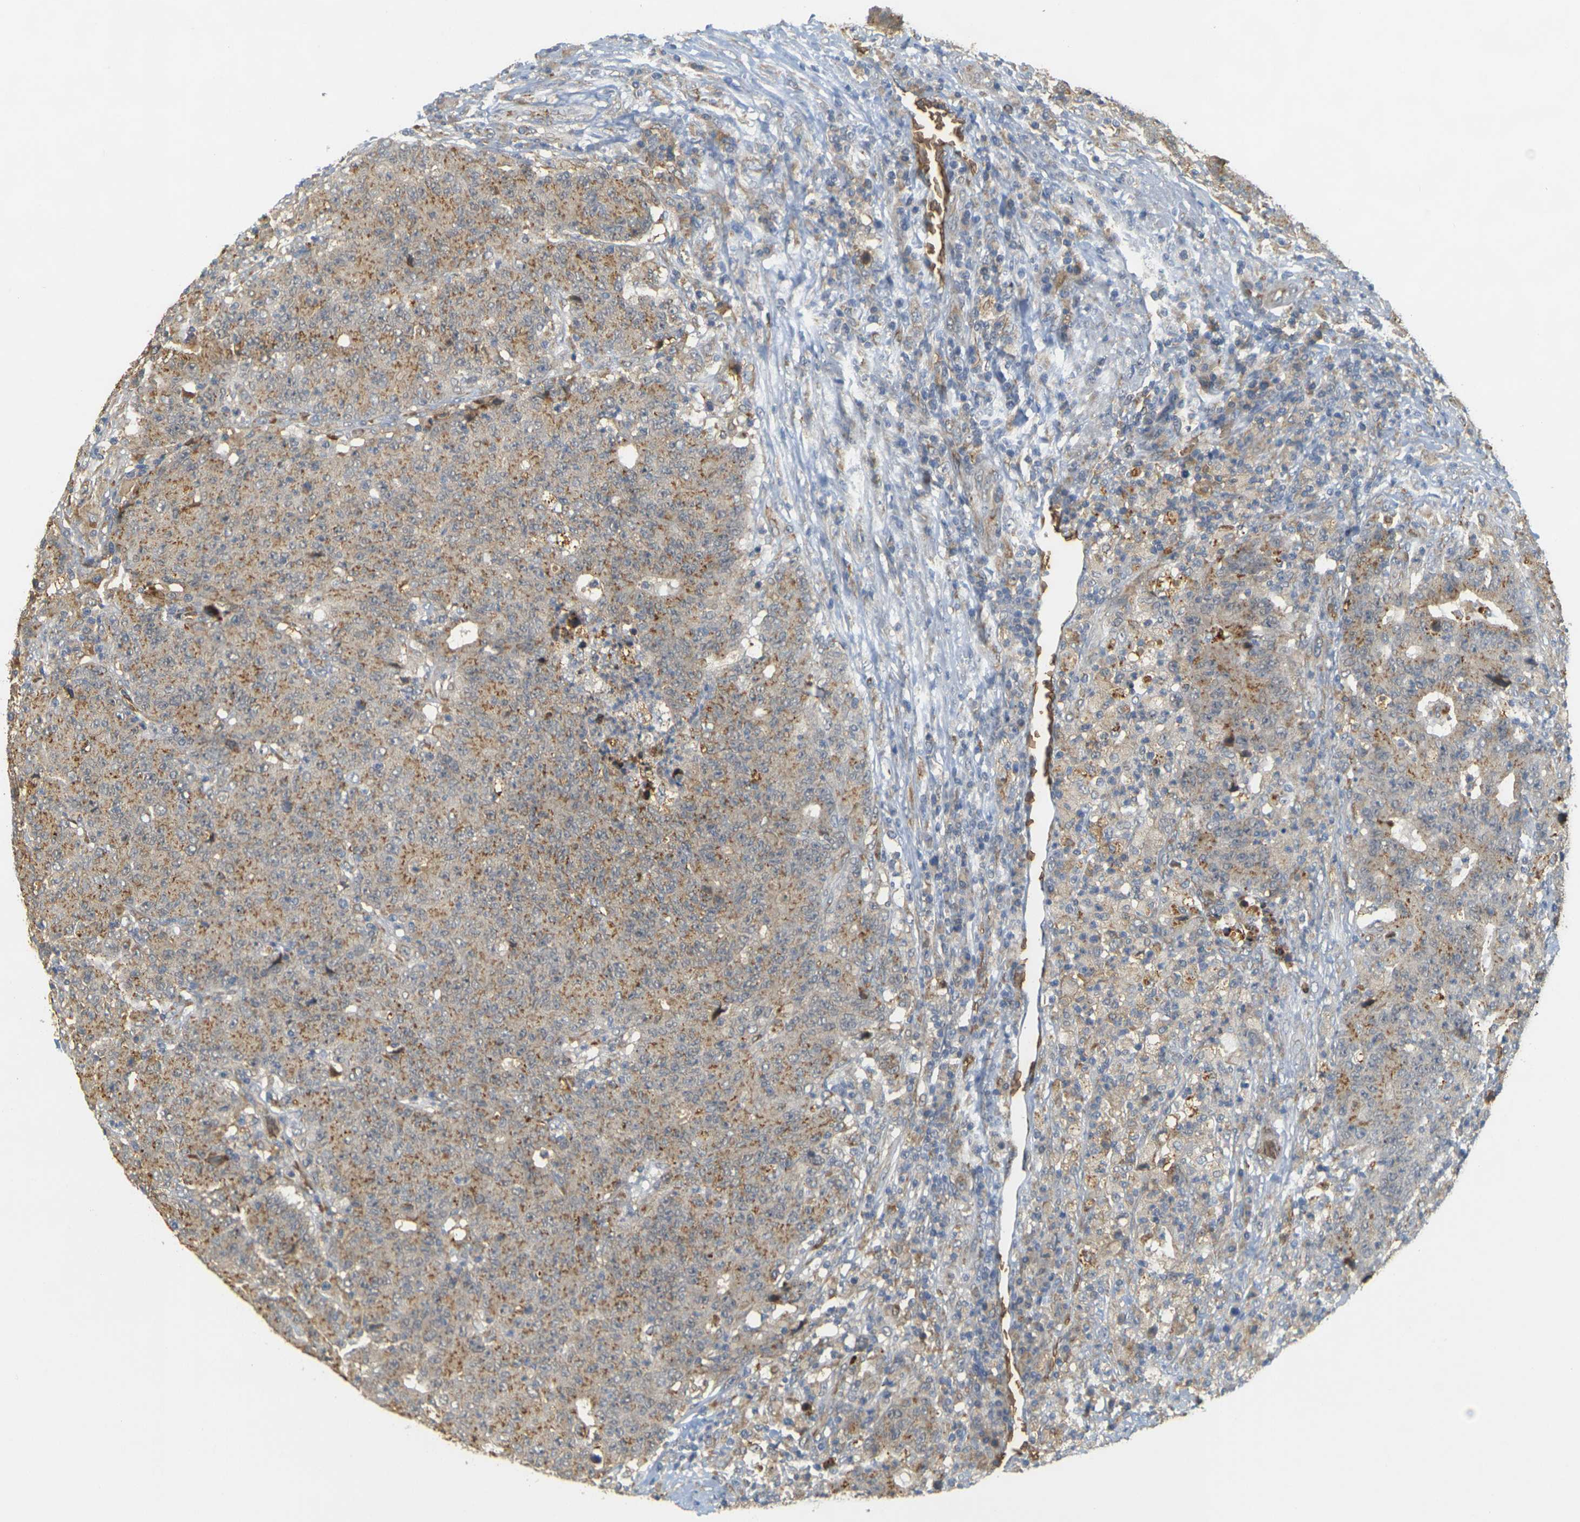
{"staining": {"intensity": "weak", "quantity": ">75%", "location": "cytoplasmic/membranous"}, "tissue": "colorectal cancer", "cell_type": "Tumor cells", "image_type": "cancer", "snomed": [{"axis": "morphology", "description": "Normal tissue, NOS"}, {"axis": "morphology", "description": "Adenocarcinoma, NOS"}, {"axis": "topography", "description": "Colon"}], "caption": "Protein staining displays weak cytoplasmic/membranous expression in approximately >75% of tumor cells in colorectal adenocarcinoma.", "gene": "MEGF9", "patient": {"sex": "female", "age": 75}}